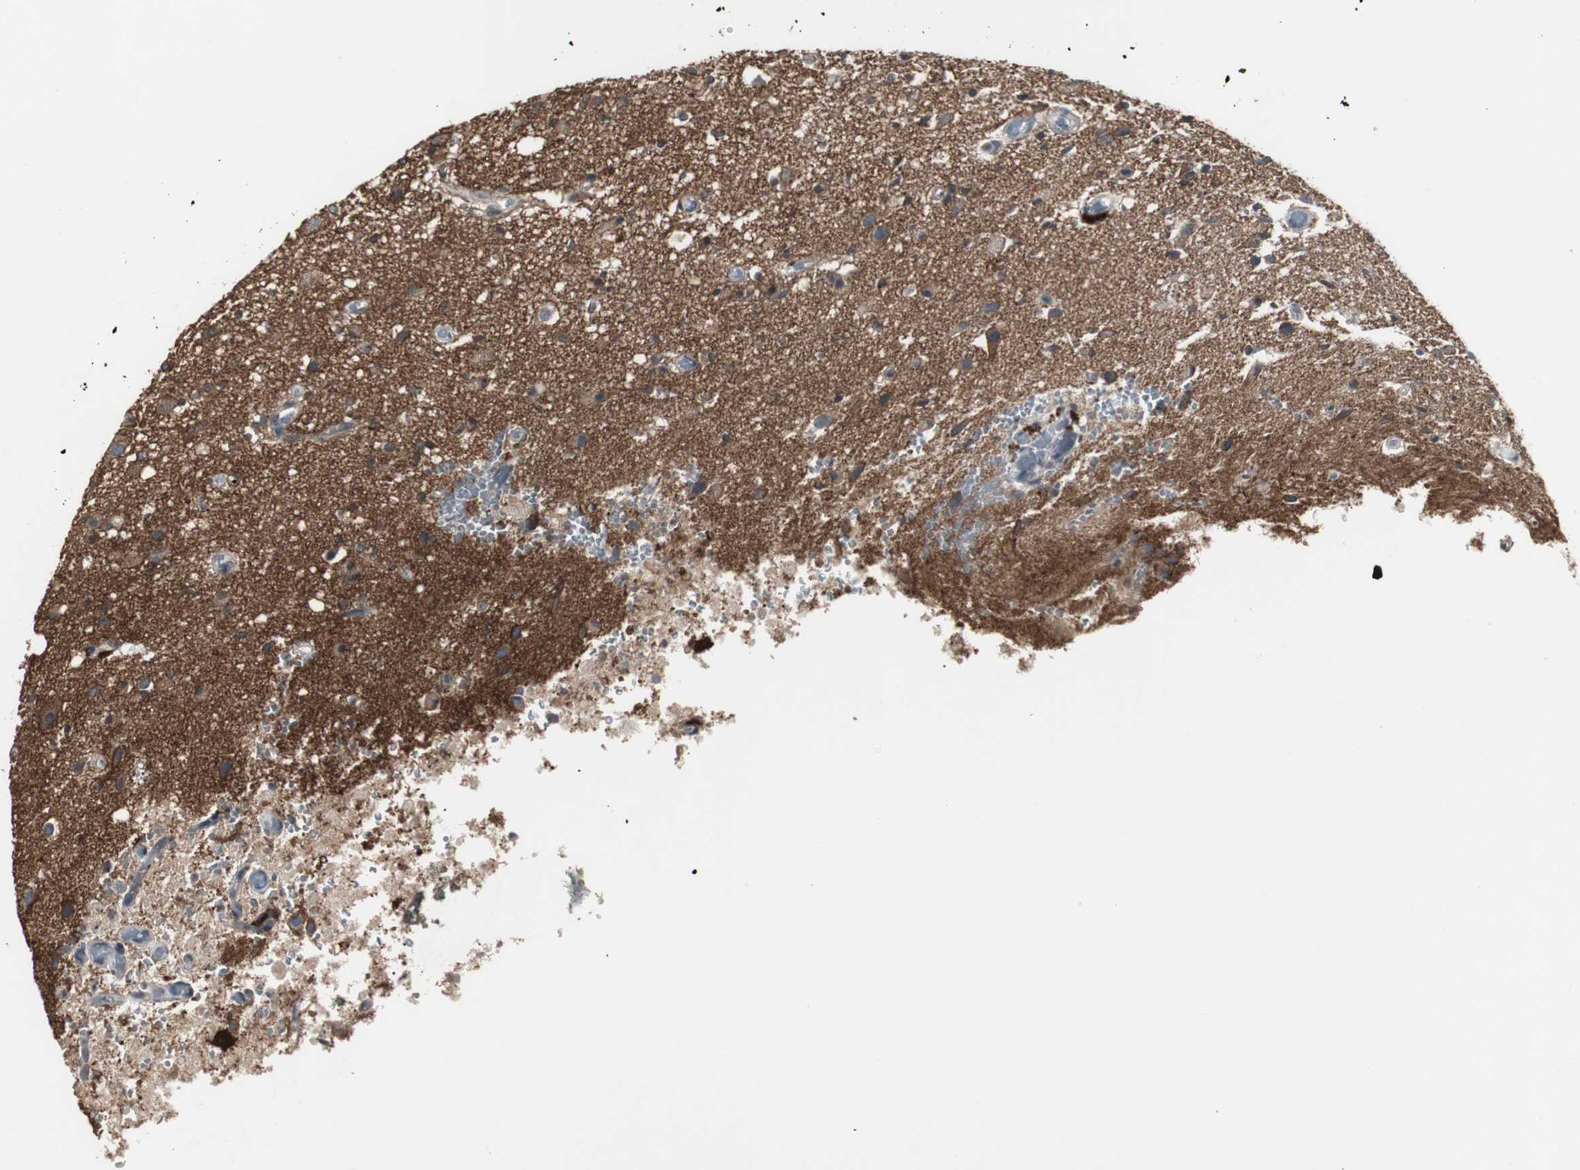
{"staining": {"intensity": "moderate", "quantity": "25%-75%", "location": "cytoplasmic/membranous"}, "tissue": "glioma", "cell_type": "Tumor cells", "image_type": "cancer", "snomed": [{"axis": "morphology", "description": "Normal tissue, NOS"}, {"axis": "morphology", "description": "Glioma, malignant, High grade"}, {"axis": "topography", "description": "Cerebral cortex"}], "caption": "A histopathology image of human malignant glioma (high-grade) stained for a protein reveals moderate cytoplasmic/membranous brown staining in tumor cells. (IHC, brightfield microscopy, high magnification).", "gene": "ATP2B2", "patient": {"sex": "male", "age": 77}}